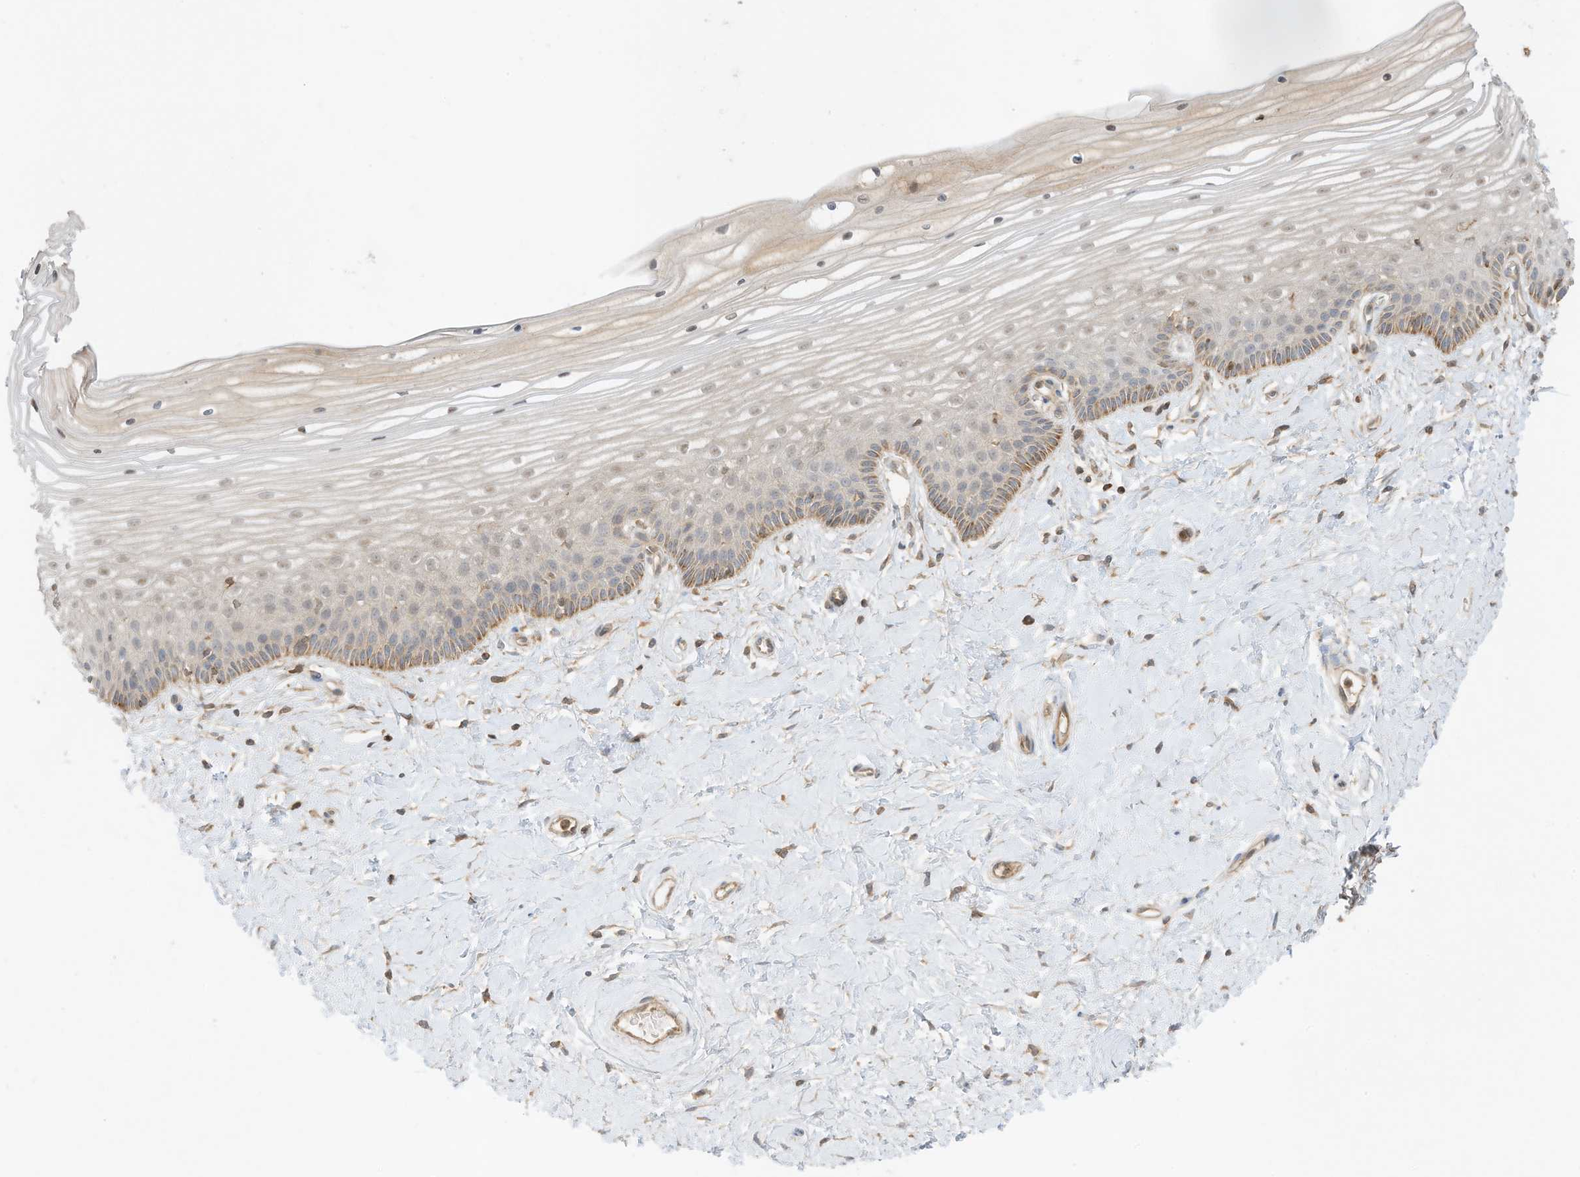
{"staining": {"intensity": "moderate", "quantity": "25%-75%", "location": "cytoplasmic/membranous"}, "tissue": "vagina", "cell_type": "Squamous epithelial cells", "image_type": "normal", "snomed": [{"axis": "morphology", "description": "Normal tissue, NOS"}, {"axis": "topography", "description": "Vagina"}, {"axis": "topography", "description": "Cervix"}], "caption": "Normal vagina shows moderate cytoplasmic/membranous positivity in approximately 25%-75% of squamous epithelial cells, visualized by immunohistochemistry. The staining was performed using DAB (3,3'-diaminobenzidine) to visualize the protein expression in brown, while the nuclei were stained in blue with hematoxylin (Magnification: 20x).", "gene": "SLC25A12", "patient": {"sex": "female", "age": 40}}